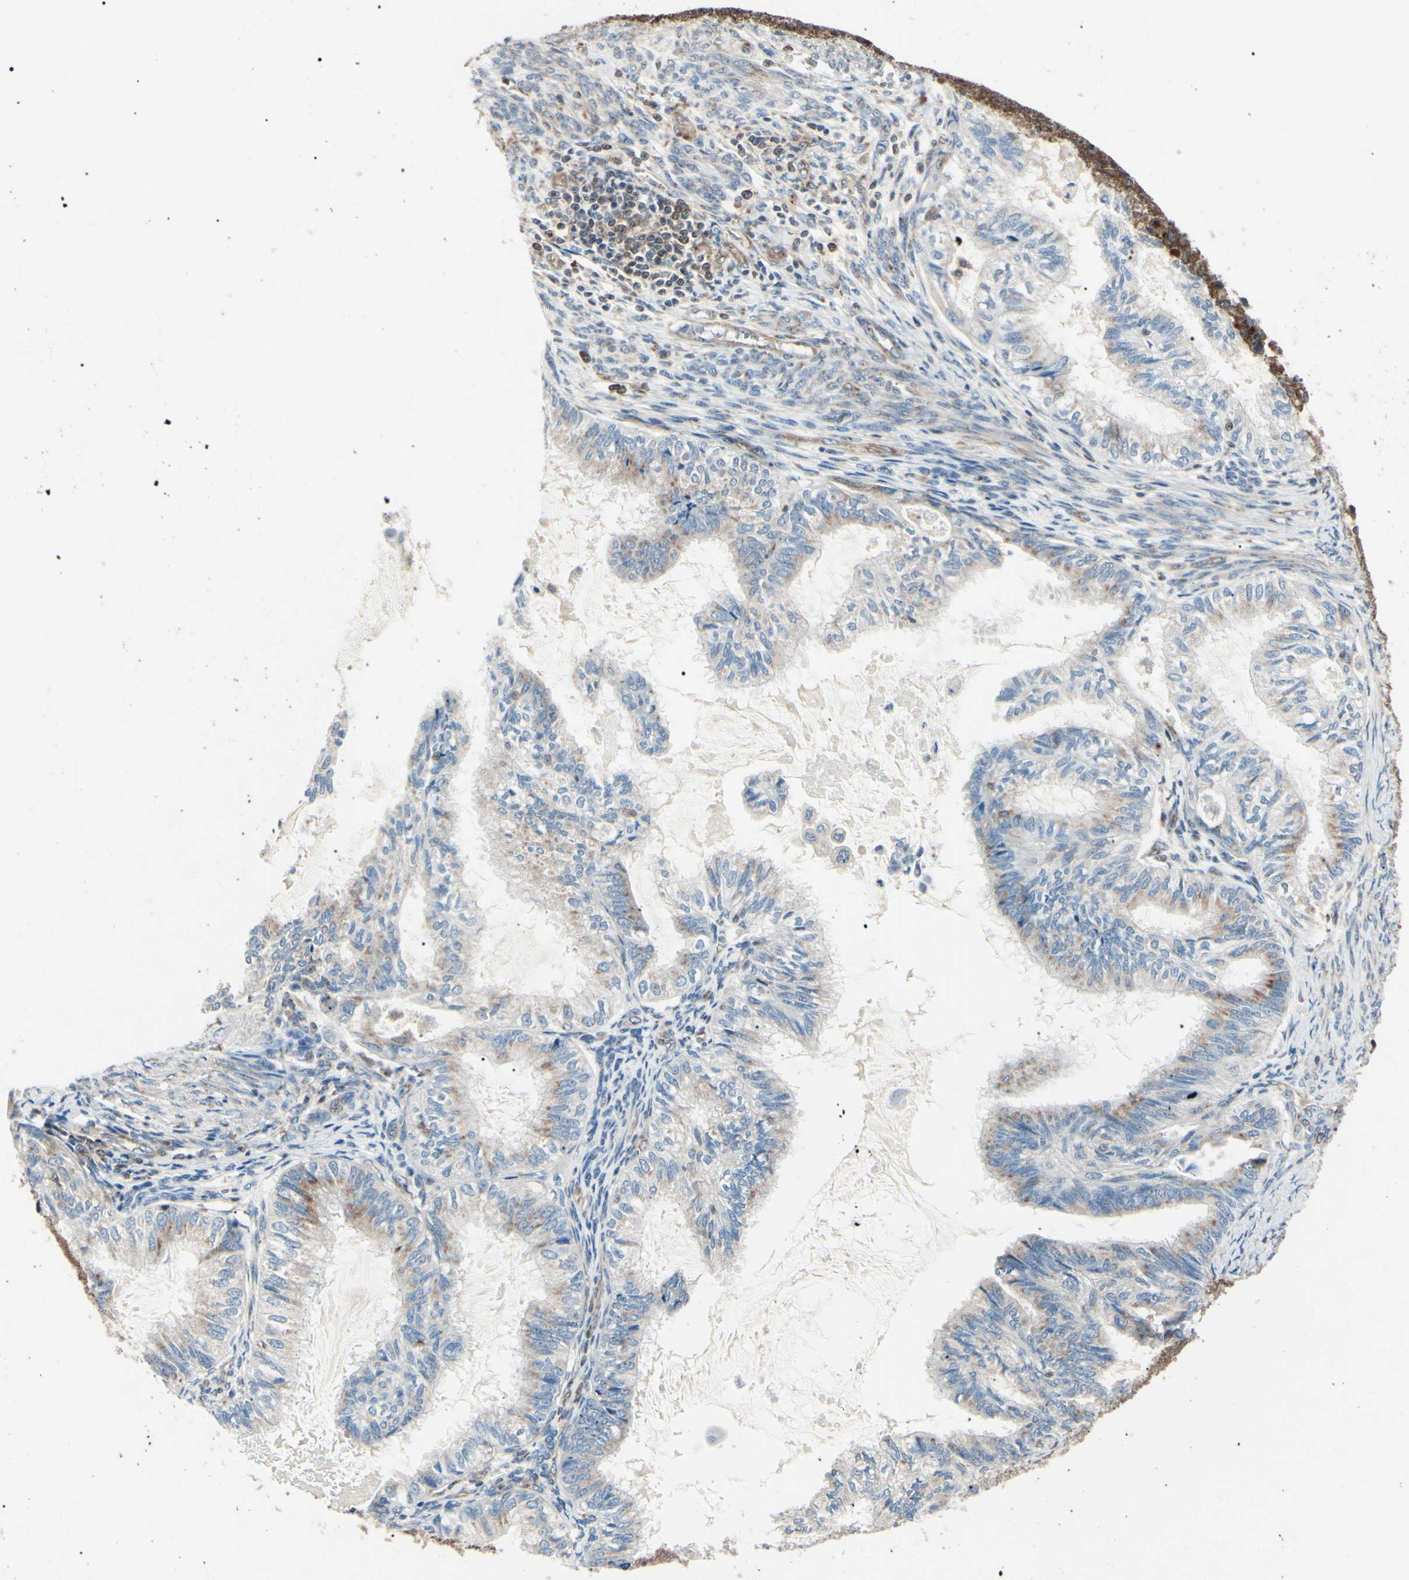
{"staining": {"intensity": "moderate", "quantity": "25%-75%", "location": "cytoplasmic/membranous"}, "tissue": "cervical cancer", "cell_type": "Tumor cells", "image_type": "cancer", "snomed": [{"axis": "morphology", "description": "Normal tissue, NOS"}, {"axis": "morphology", "description": "Adenocarcinoma, NOS"}, {"axis": "topography", "description": "Cervix"}, {"axis": "topography", "description": "Endometrium"}], "caption": "IHC of human cervical cancer shows medium levels of moderate cytoplasmic/membranous positivity in approximately 25%-75% of tumor cells.", "gene": "MAPRE1", "patient": {"sex": "female", "age": 86}}